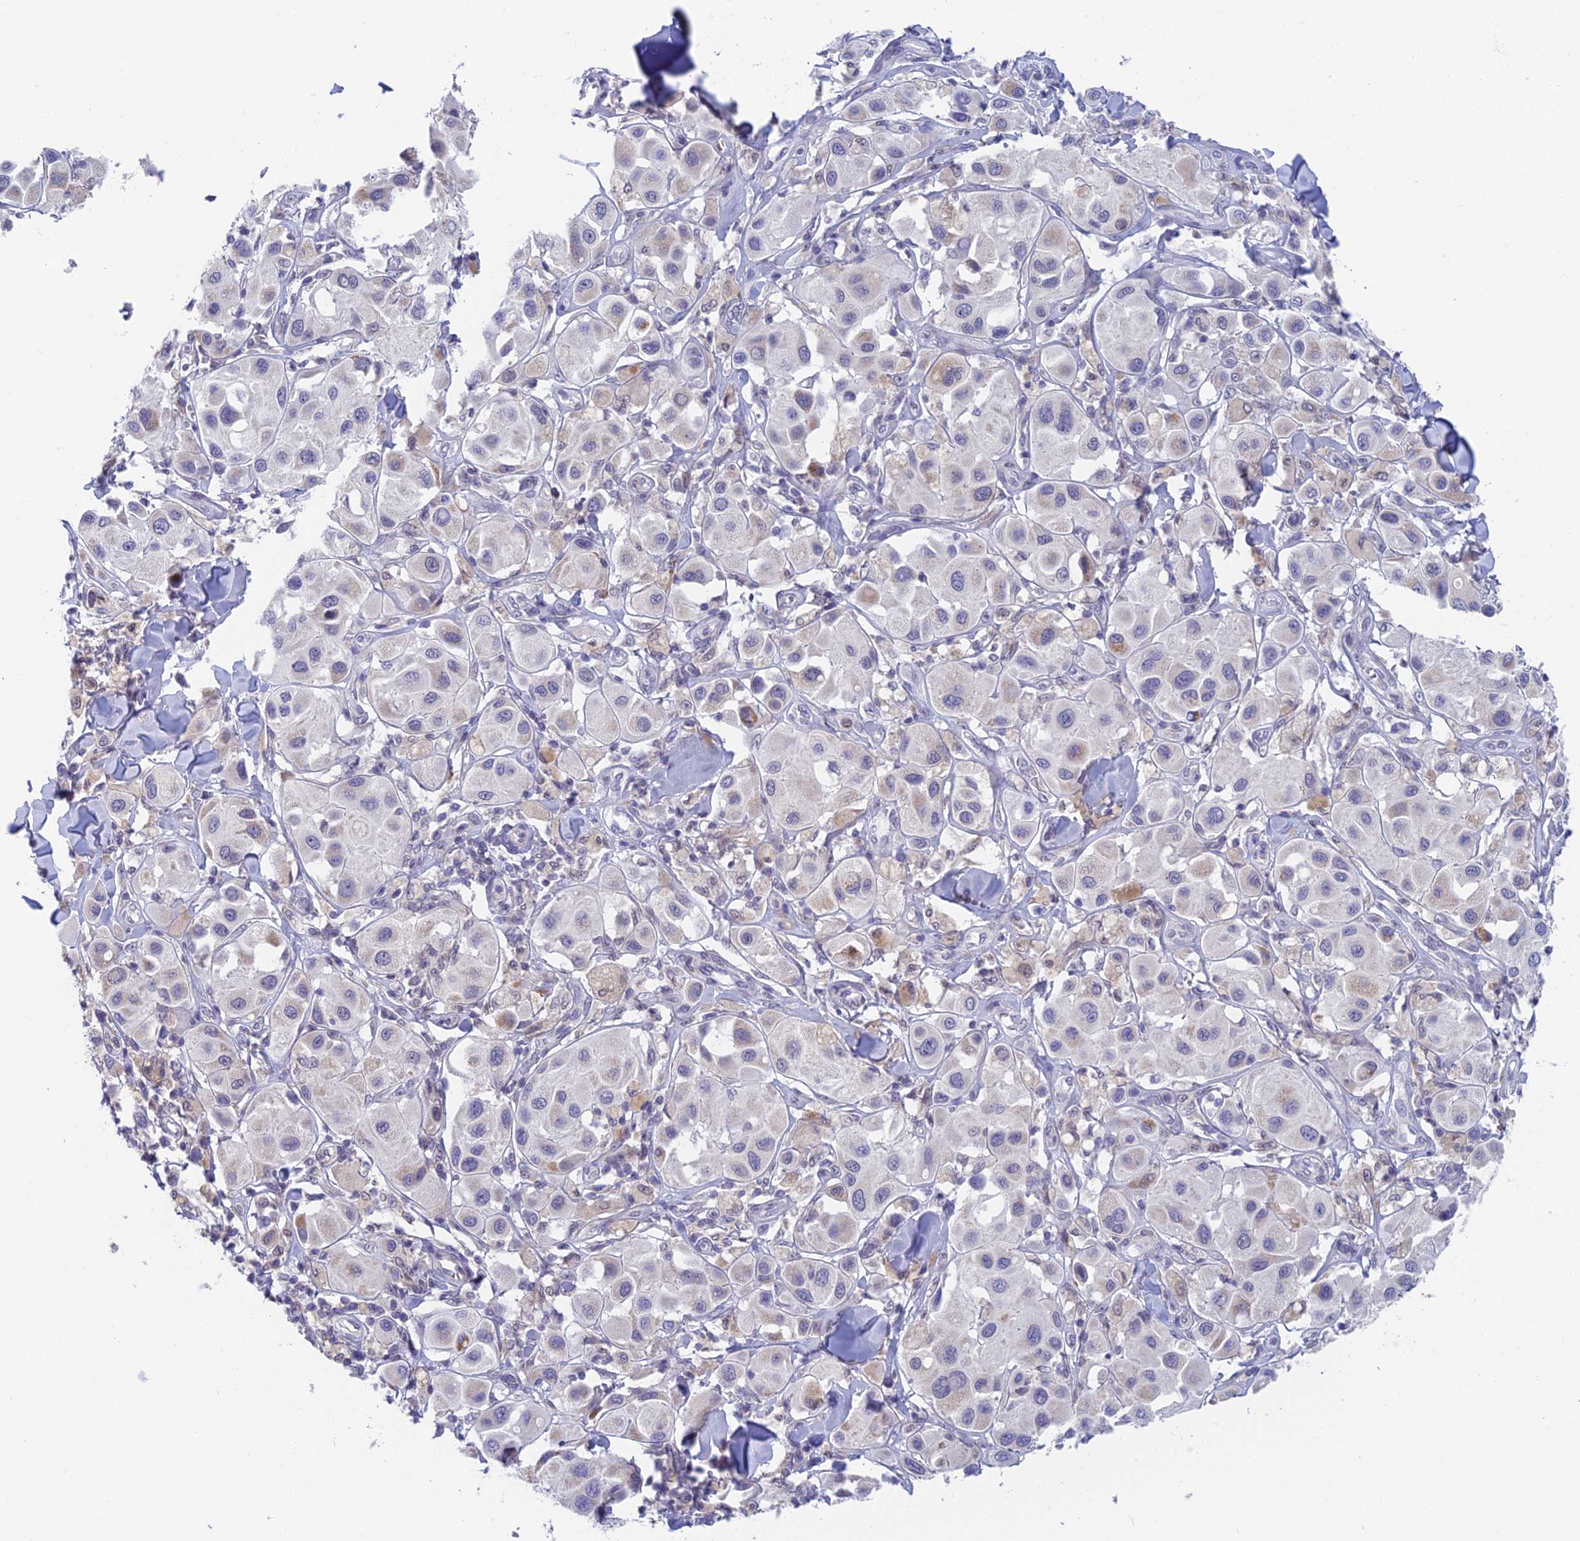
{"staining": {"intensity": "moderate", "quantity": "<25%", "location": "cytoplasmic/membranous"}, "tissue": "melanoma", "cell_type": "Tumor cells", "image_type": "cancer", "snomed": [{"axis": "morphology", "description": "Malignant melanoma, Metastatic site"}, {"axis": "topography", "description": "Skin"}], "caption": "Brown immunohistochemical staining in melanoma displays moderate cytoplasmic/membranous positivity in approximately <25% of tumor cells.", "gene": "REXO5", "patient": {"sex": "male", "age": 41}}